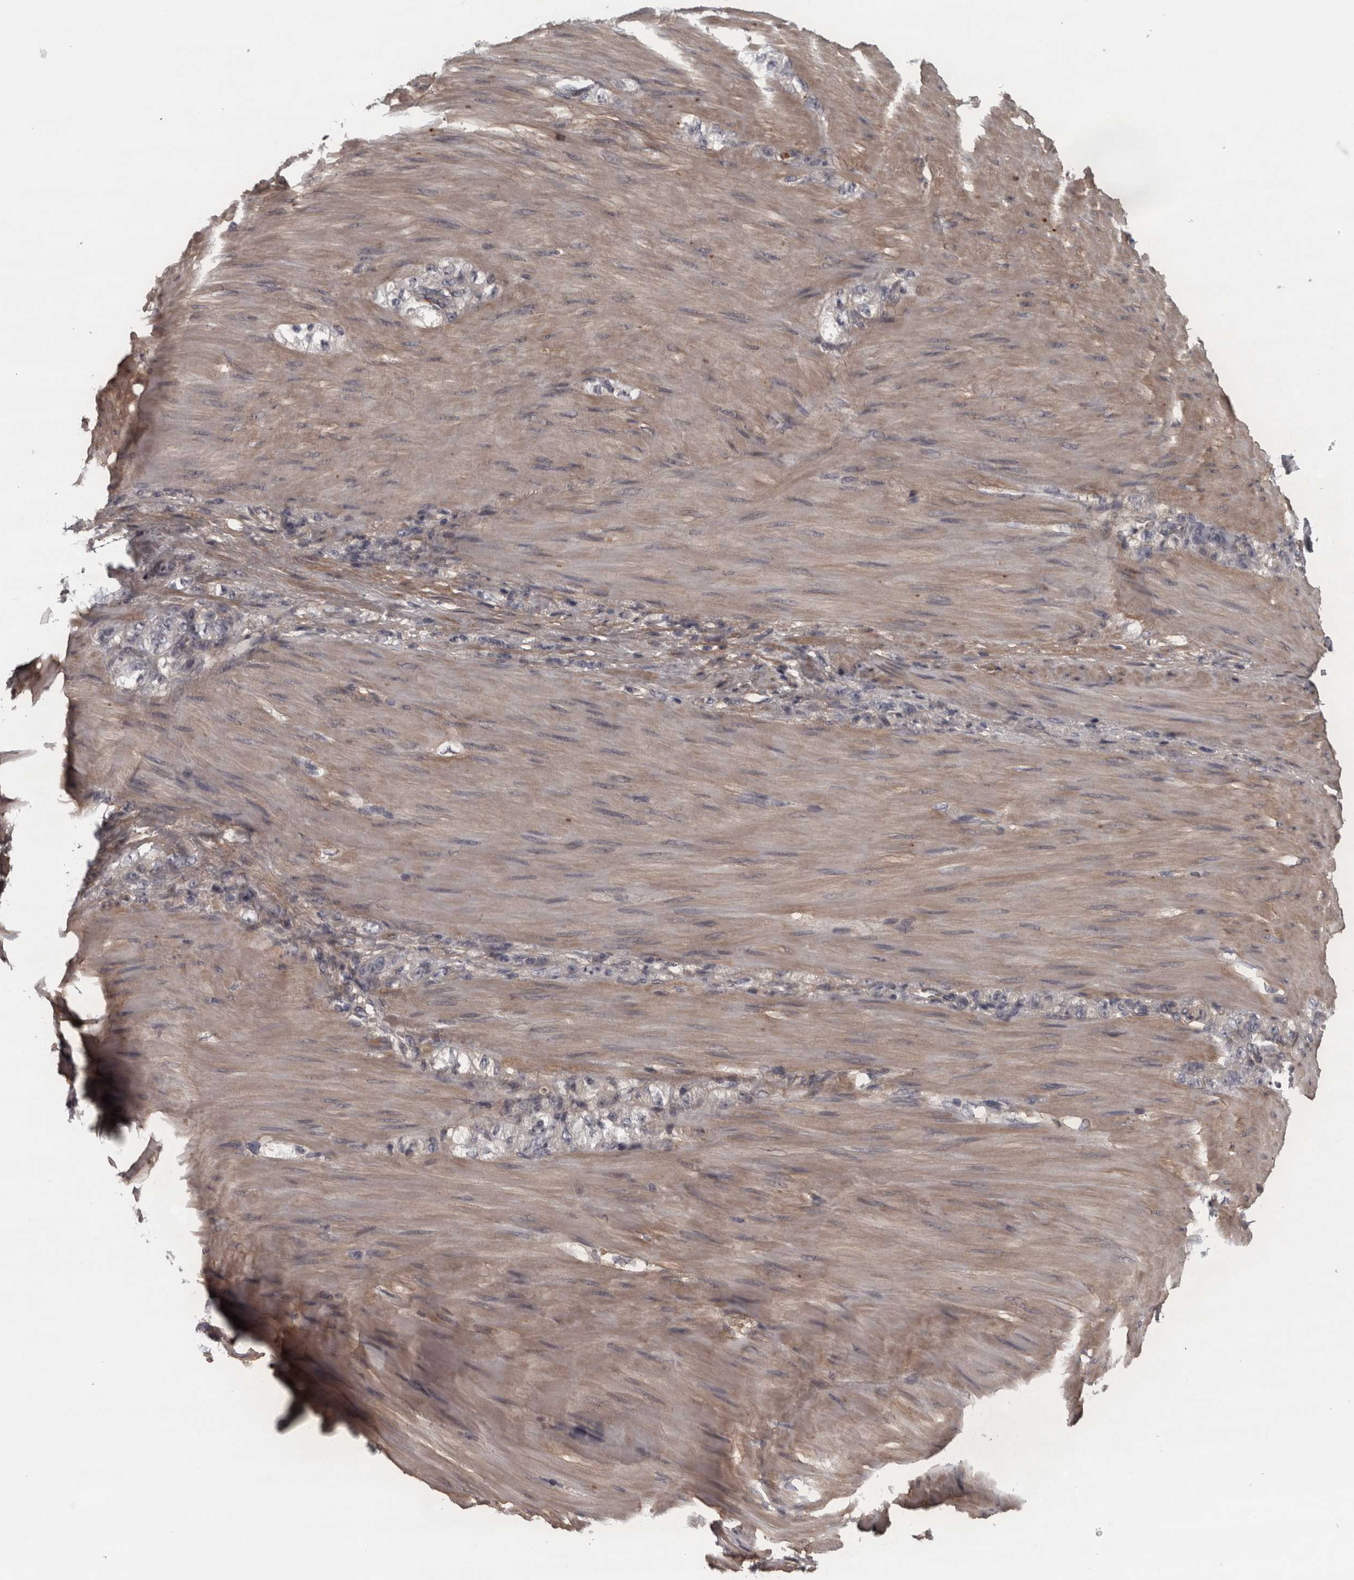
{"staining": {"intensity": "negative", "quantity": "none", "location": "none"}, "tissue": "stomach cancer", "cell_type": "Tumor cells", "image_type": "cancer", "snomed": [{"axis": "morphology", "description": "Normal tissue, NOS"}, {"axis": "morphology", "description": "Adenocarcinoma, NOS"}, {"axis": "topography", "description": "Stomach"}], "caption": "Tumor cells are negative for protein expression in human stomach adenocarcinoma.", "gene": "RSU1", "patient": {"sex": "male", "age": 82}}